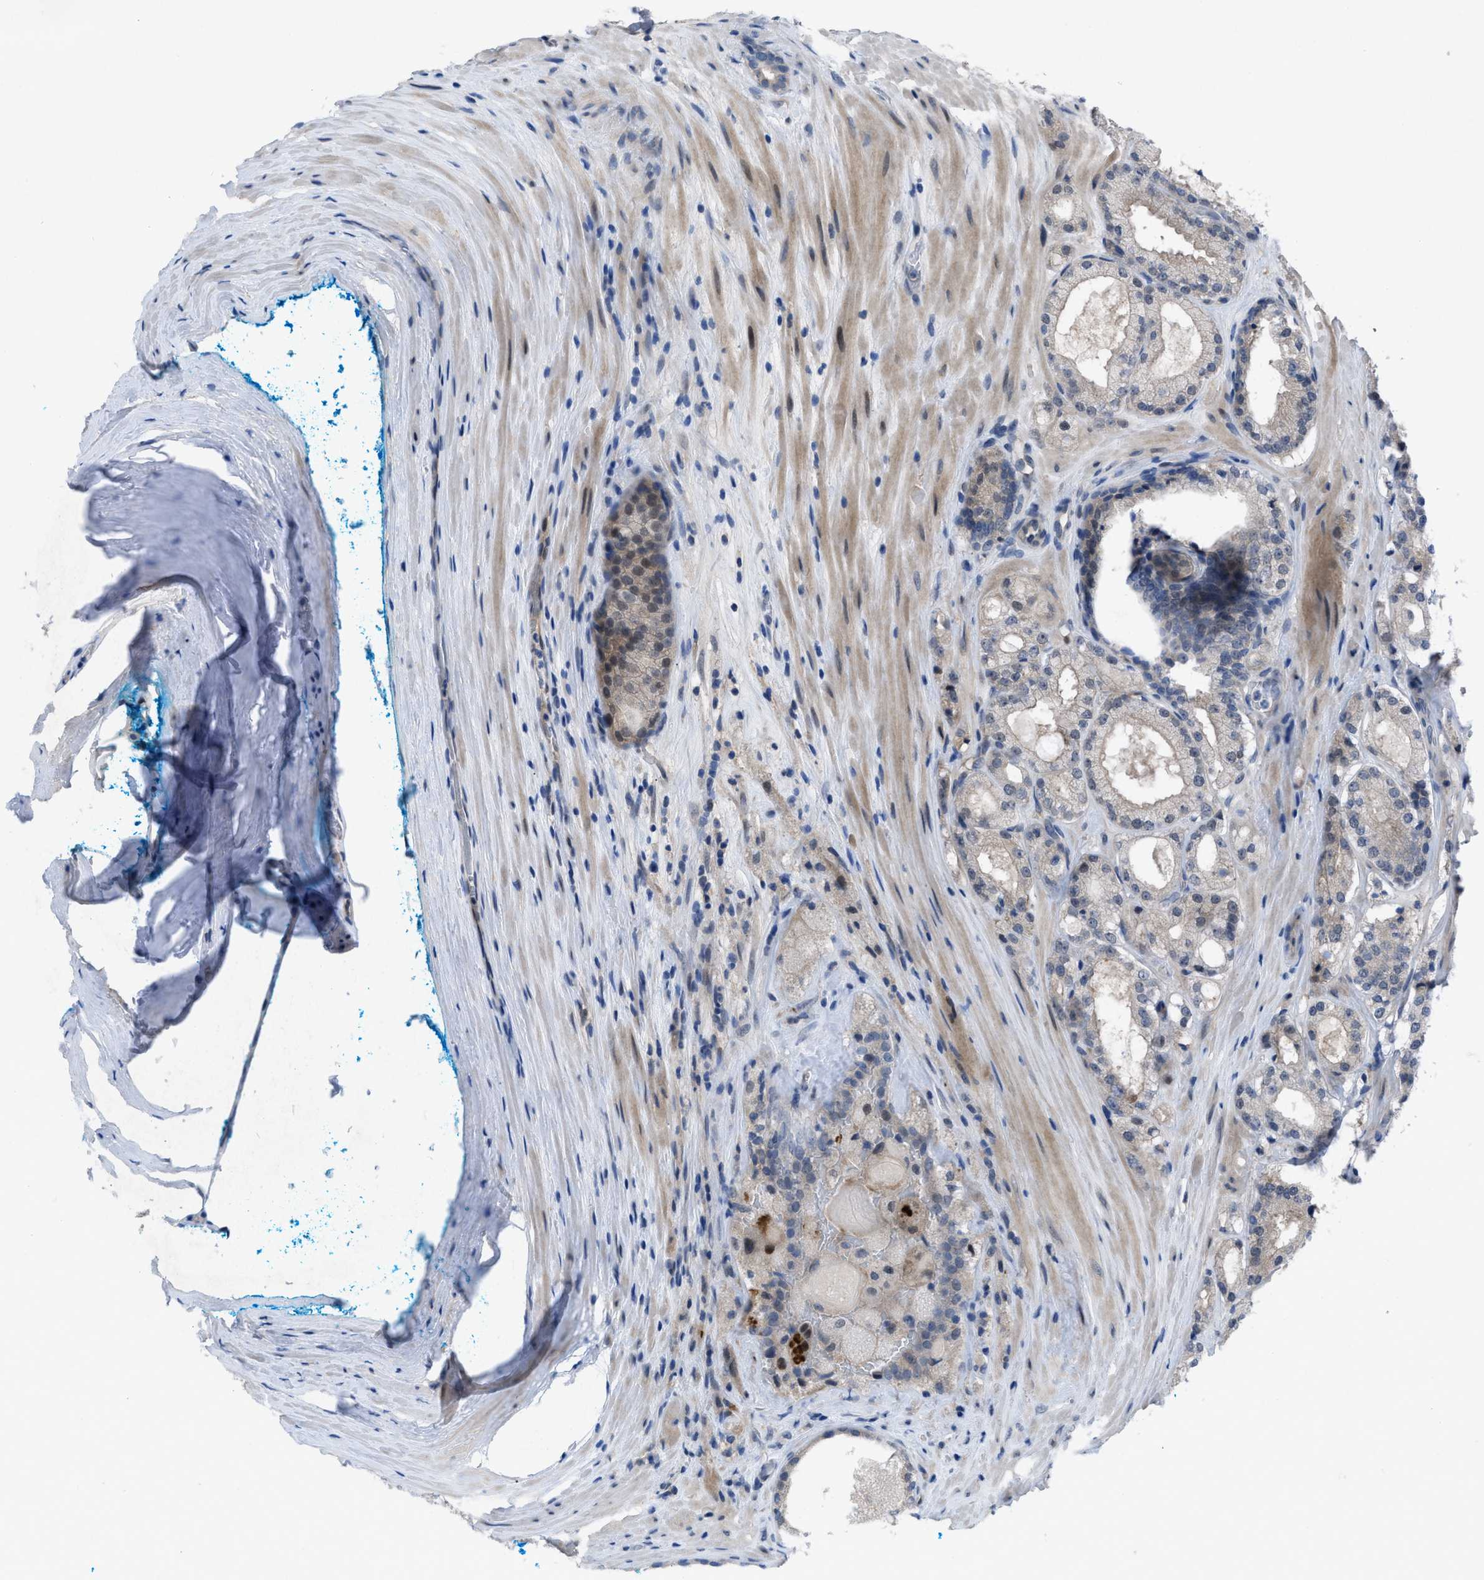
{"staining": {"intensity": "negative", "quantity": "none", "location": "none"}, "tissue": "prostate cancer", "cell_type": "Tumor cells", "image_type": "cancer", "snomed": [{"axis": "morphology", "description": "Adenocarcinoma, High grade"}, {"axis": "topography", "description": "Prostate"}], "caption": "An image of human high-grade adenocarcinoma (prostate) is negative for staining in tumor cells. Nuclei are stained in blue.", "gene": "IL17RE", "patient": {"sex": "male", "age": 65}}